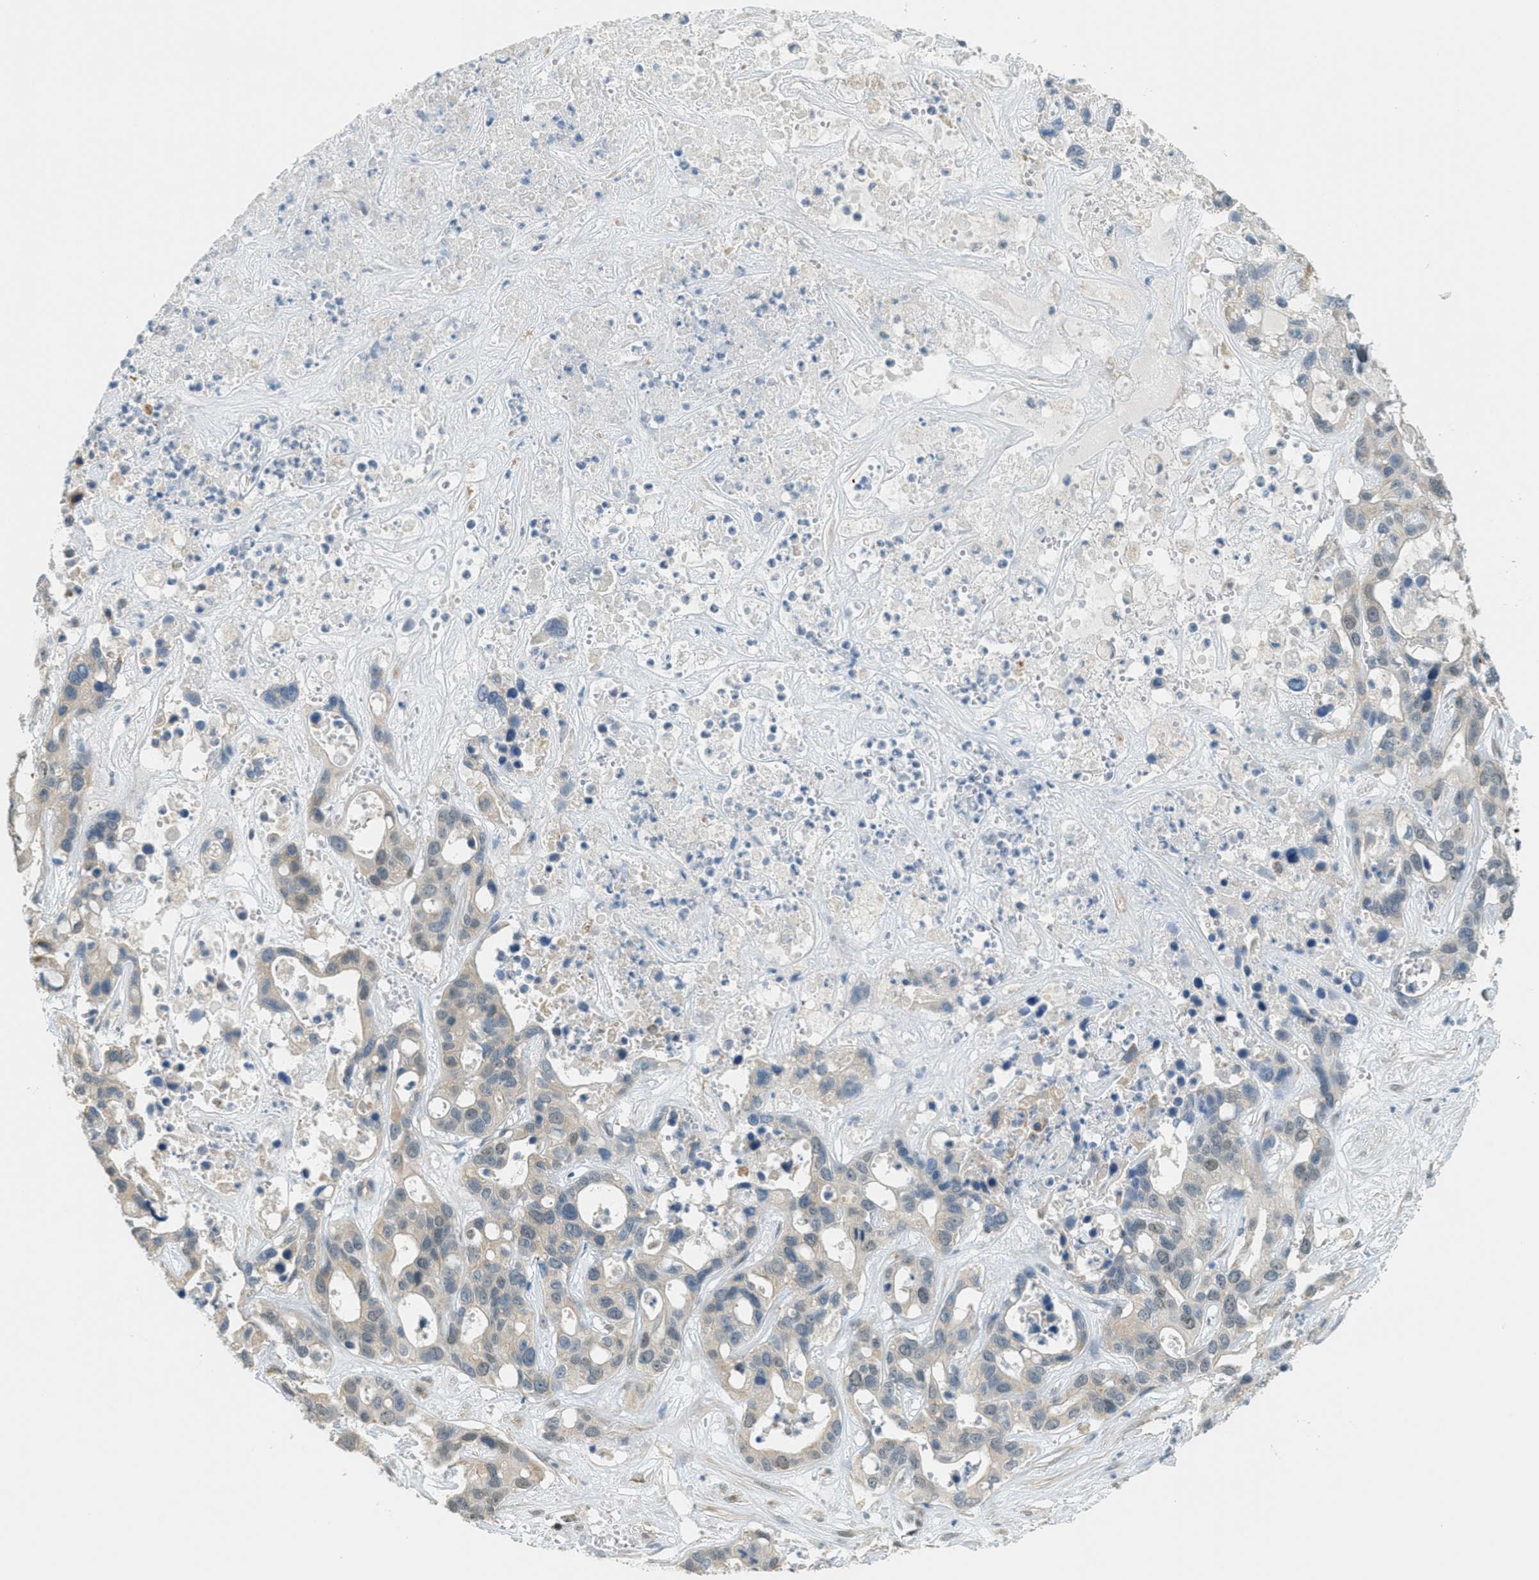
{"staining": {"intensity": "weak", "quantity": "25%-75%", "location": "cytoplasmic/membranous"}, "tissue": "liver cancer", "cell_type": "Tumor cells", "image_type": "cancer", "snomed": [{"axis": "morphology", "description": "Cholangiocarcinoma"}, {"axis": "topography", "description": "Liver"}], "caption": "Tumor cells reveal low levels of weak cytoplasmic/membranous staining in approximately 25%-75% of cells in human cholangiocarcinoma (liver).", "gene": "TCF3", "patient": {"sex": "female", "age": 65}}